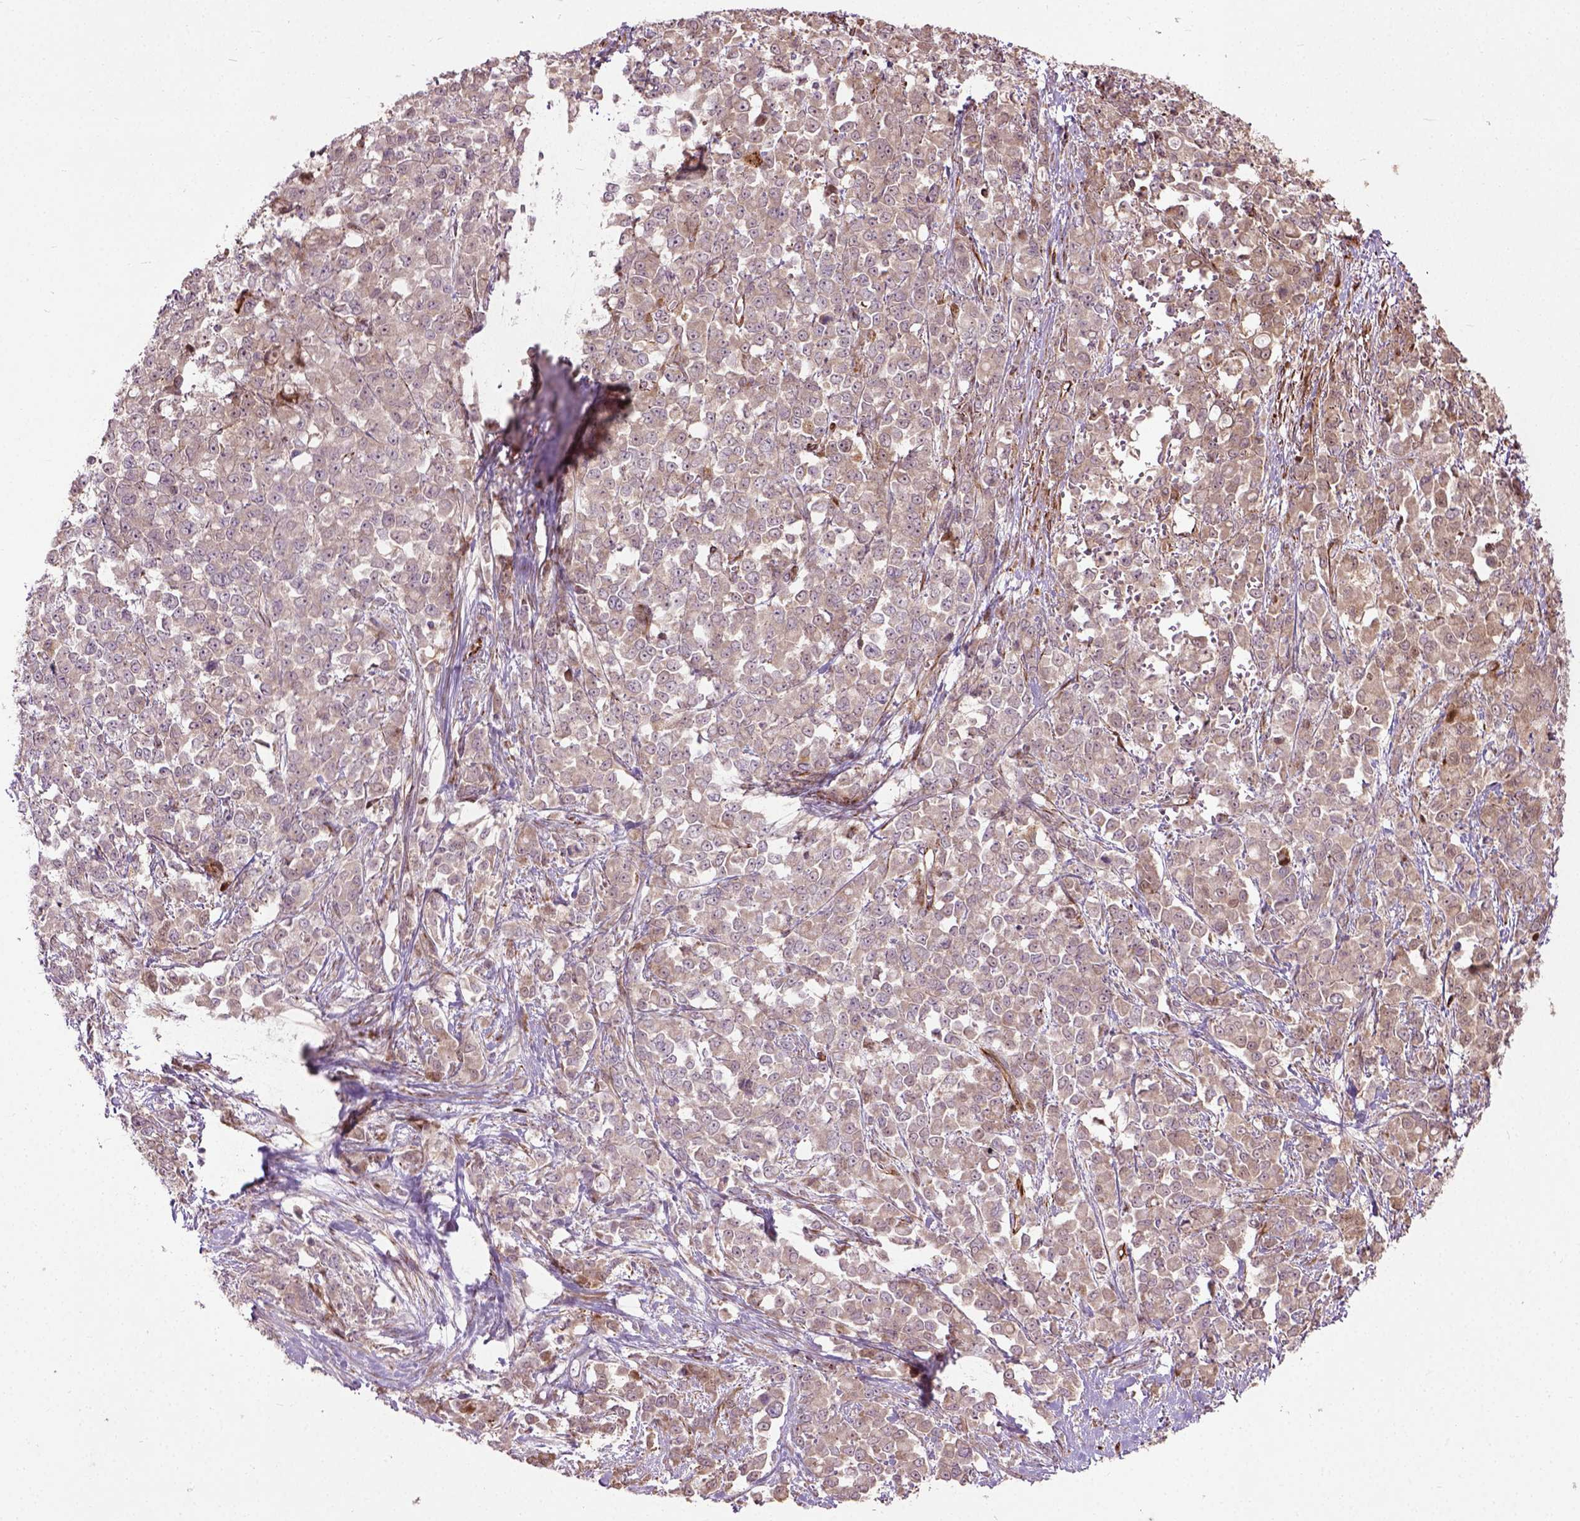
{"staining": {"intensity": "weak", "quantity": ">75%", "location": "cytoplasmic/membranous"}, "tissue": "stomach cancer", "cell_type": "Tumor cells", "image_type": "cancer", "snomed": [{"axis": "morphology", "description": "Adenocarcinoma, NOS"}, {"axis": "topography", "description": "Stomach"}], "caption": "Stomach adenocarcinoma was stained to show a protein in brown. There is low levels of weak cytoplasmic/membranous staining in about >75% of tumor cells. The staining was performed using DAB to visualize the protein expression in brown, while the nuclei were stained in blue with hematoxylin (Magnification: 20x).", "gene": "PKP3", "patient": {"sex": "female", "age": 76}}